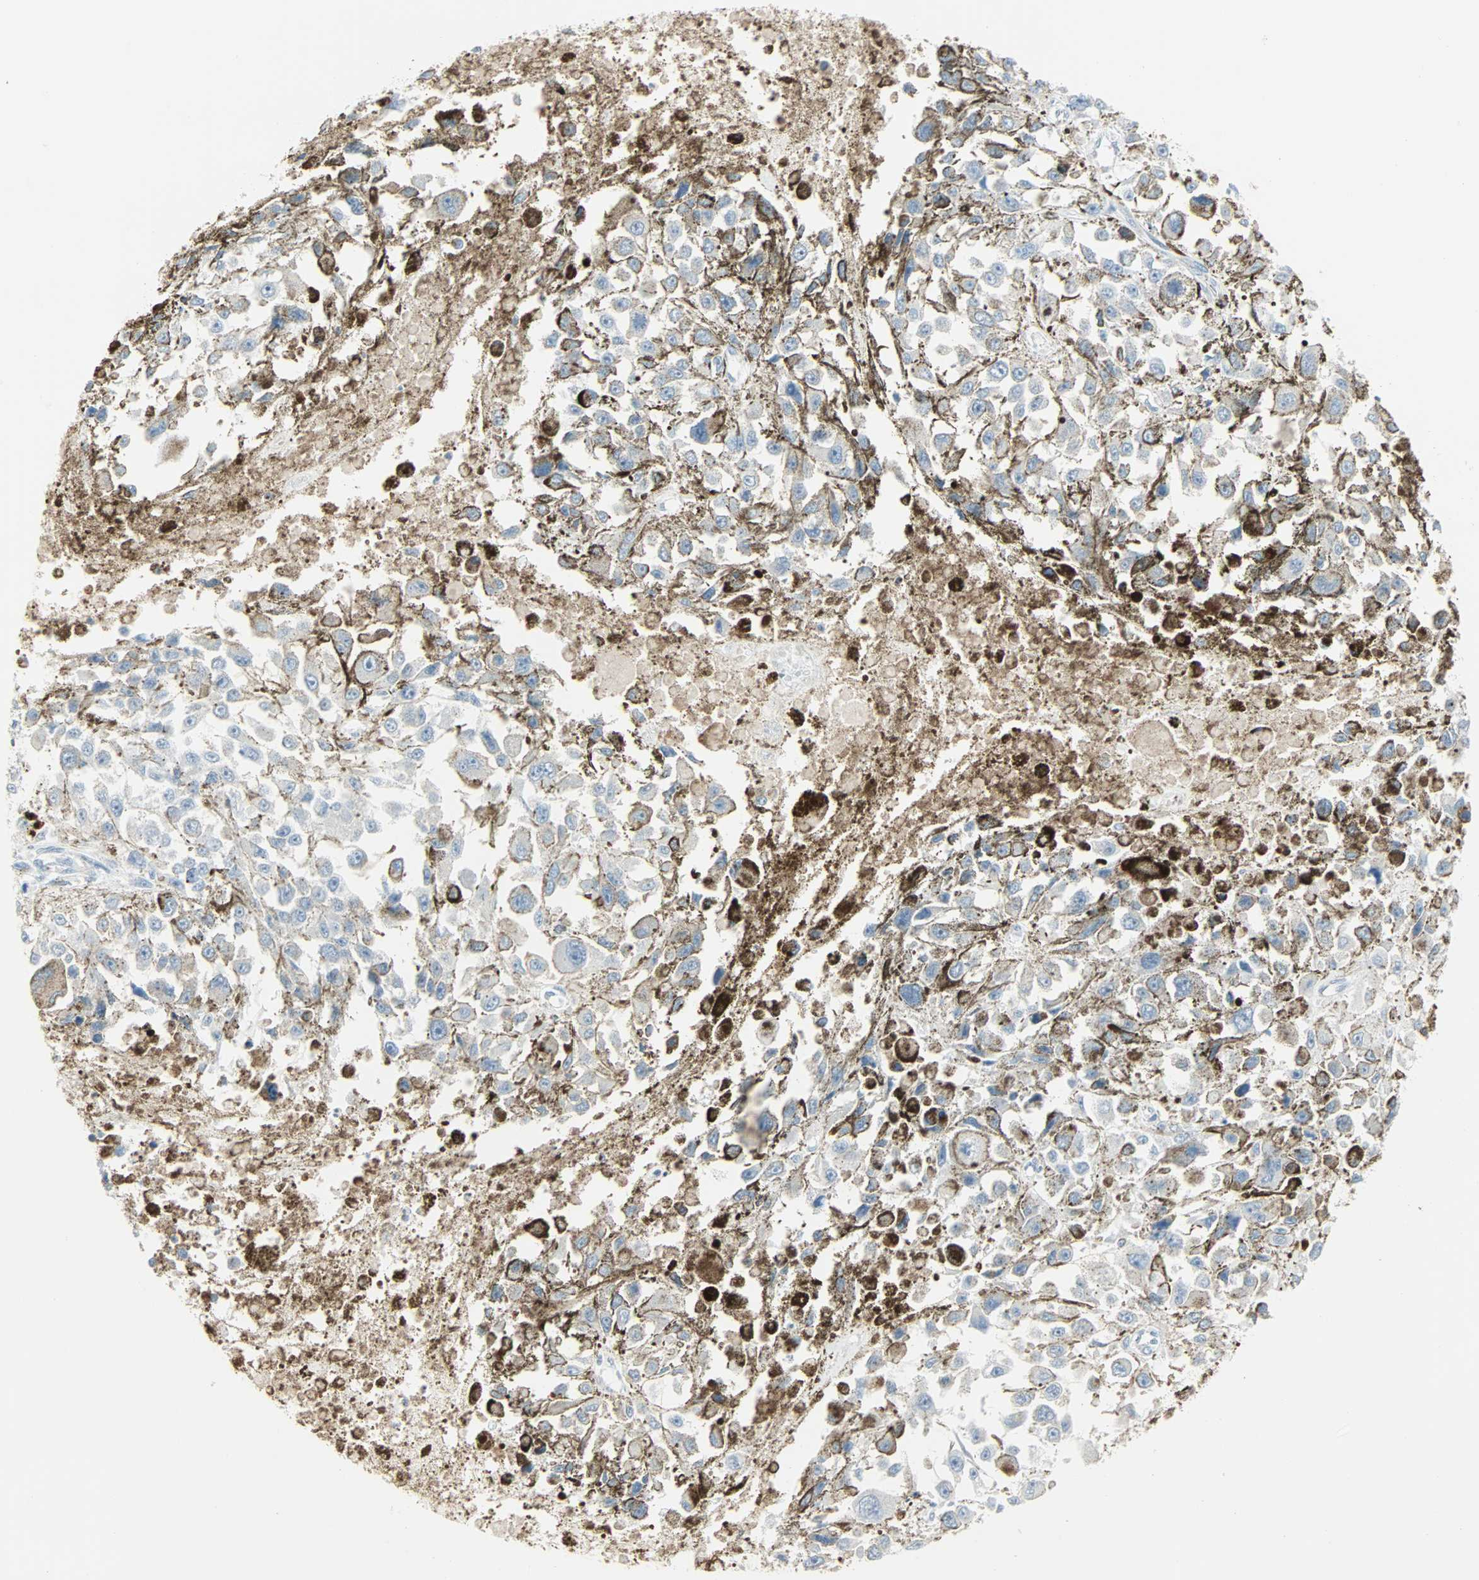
{"staining": {"intensity": "moderate", "quantity": "25%-75%", "location": "cytoplasmic/membranous"}, "tissue": "melanoma", "cell_type": "Tumor cells", "image_type": "cancer", "snomed": [{"axis": "morphology", "description": "Malignant melanoma, Metastatic site"}, {"axis": "topography", "description": "Lymph node"}], "caption": "An image of human malignant melanoma (metastatic site) stained for a protein exhibits moderate cytoplasmic/membranous brown staining in tumor cells.", "gene": "IDH2", "patient": {"sex": "male", "age": 59}}